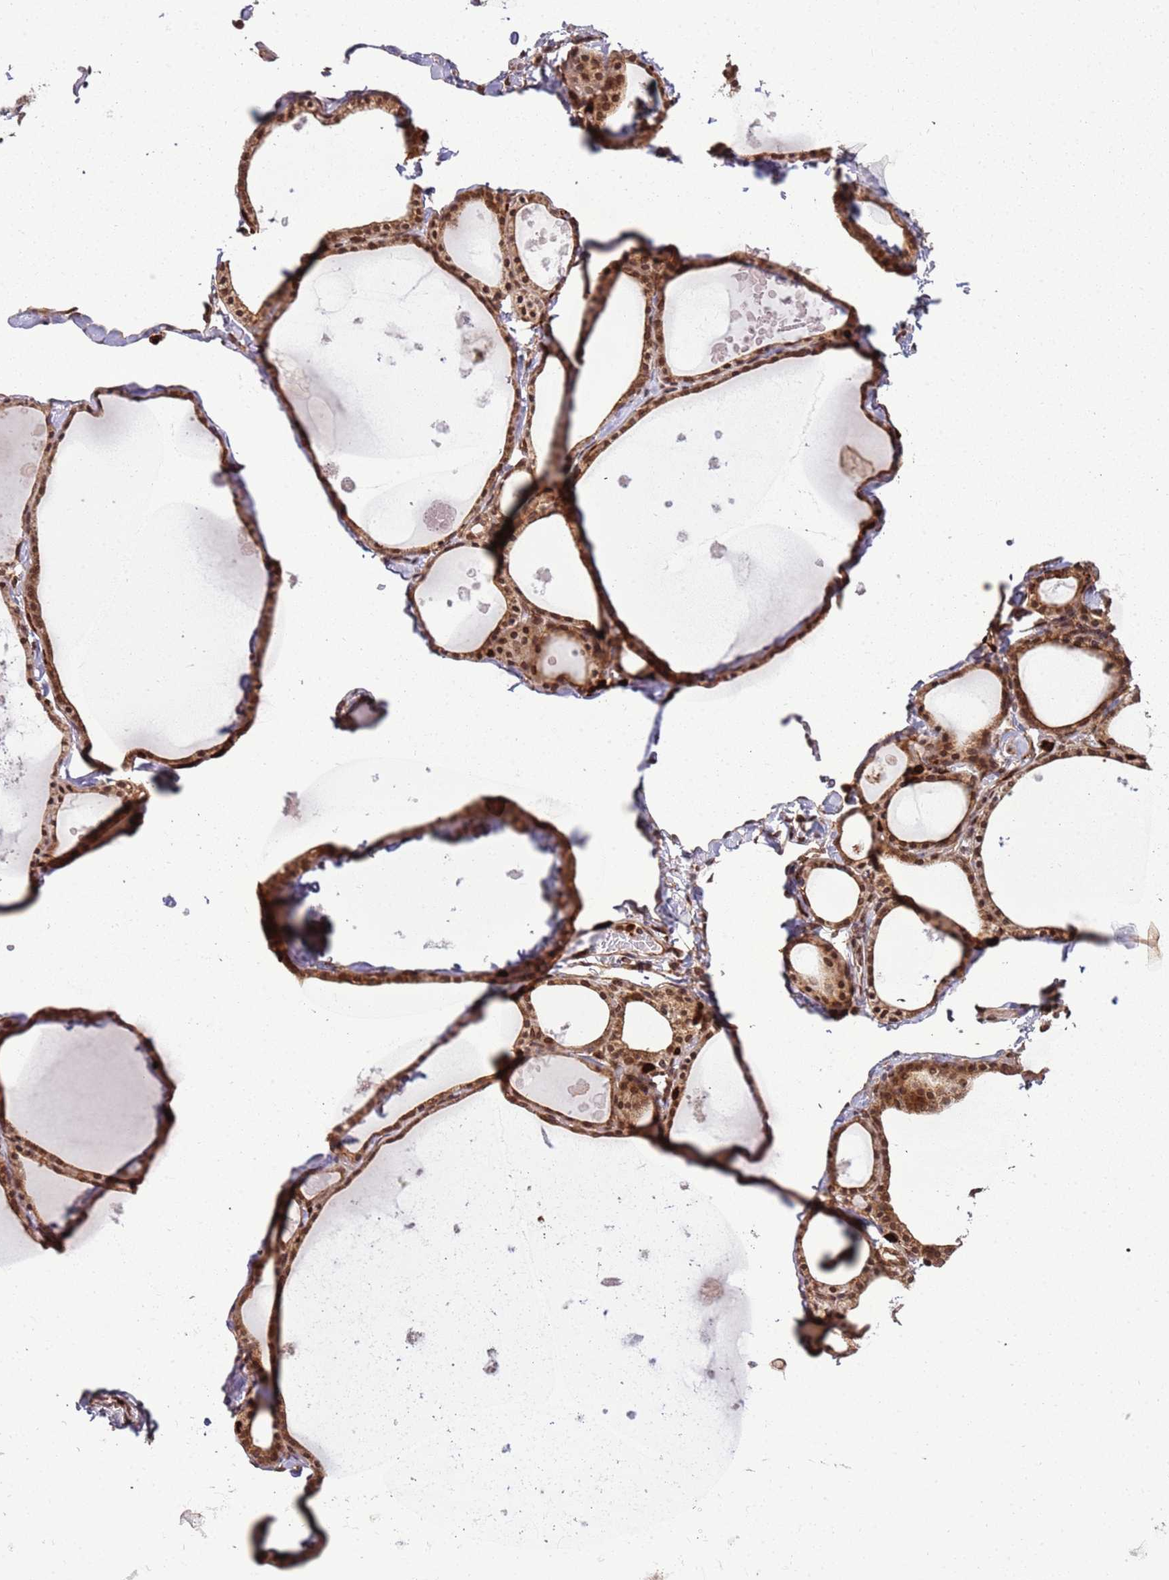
{"staining": {"intensity": "moderate", "quantity": ">75%", "location": "cytoplasmic/membranous,nuclear"}, "tissue": "thyroid gland", "cell_type": "Glandular cells", "image_type": "normal", "snomed": [{"axis": "morphology", "description": "Normal tissue, NOS"}, {"axis": "topography", "description": "Thyroid gland"}], "caption": "Unremarkable thyroid gland displays moderate cytoplasmic/membranous,nuclear positivity in about >75% of glandular cells, visualized by immunohistochemistry.", "gene": "CEP170", "patient": {"sex": "male", "age": 56}}